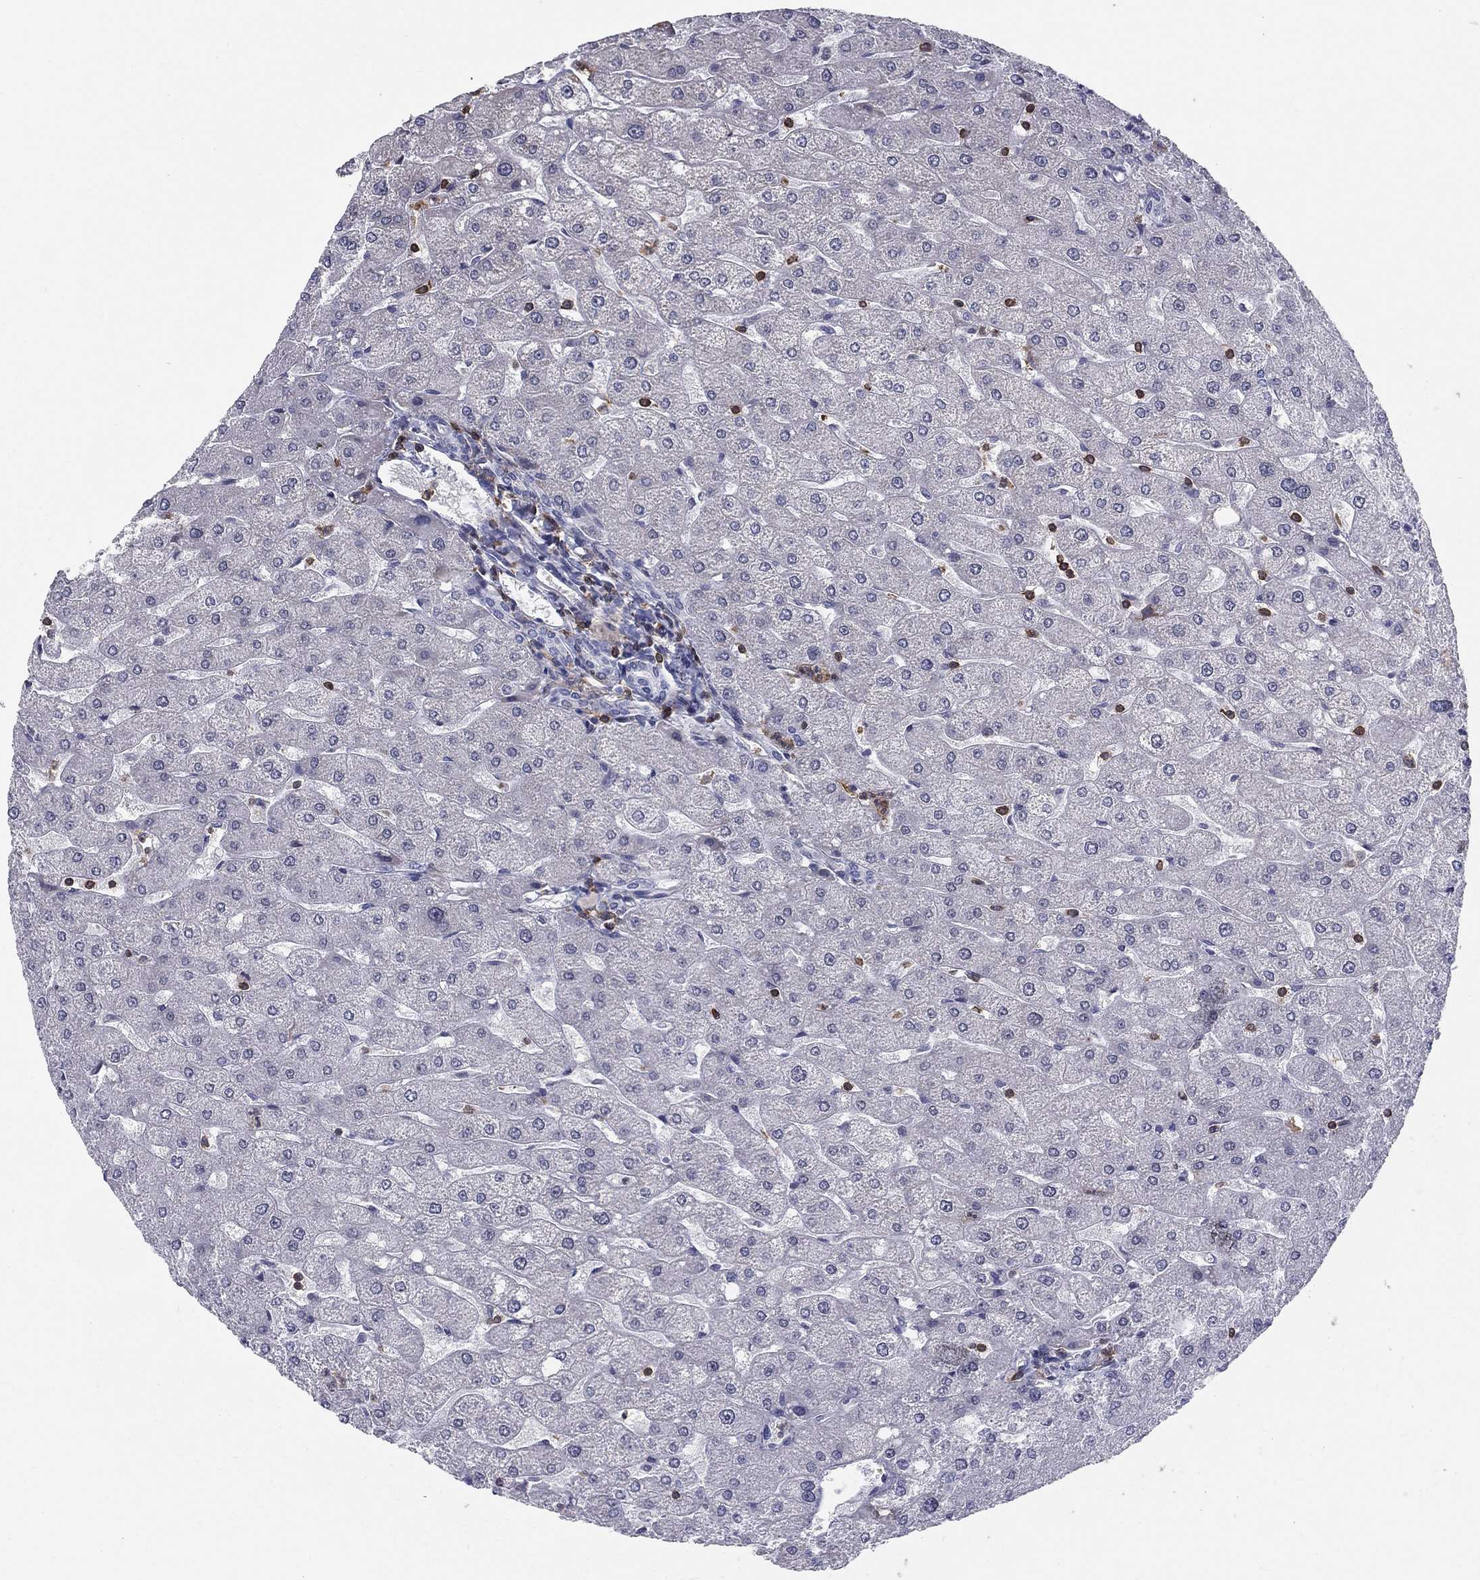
{"staining": {"intensity": "negative", "quantity": "none", "location": "none"}, "tissue": "liver", "cell_type": "Cholangiocytes", "image_type": "normal", "snomed": [{"axis": "morphology", "description": "Normal tissue, NOS"}, {"axis": "topography", "description": "Liver"}], "caption": "High magnification brightfield microscopy of normal liver stained with DAB (brown) and counterstained with hematoxylin (blue): cholangiocytes show no significant staining.", "gene": "ARHGAP27", "patient": {"sex": "male", "age": 67}}